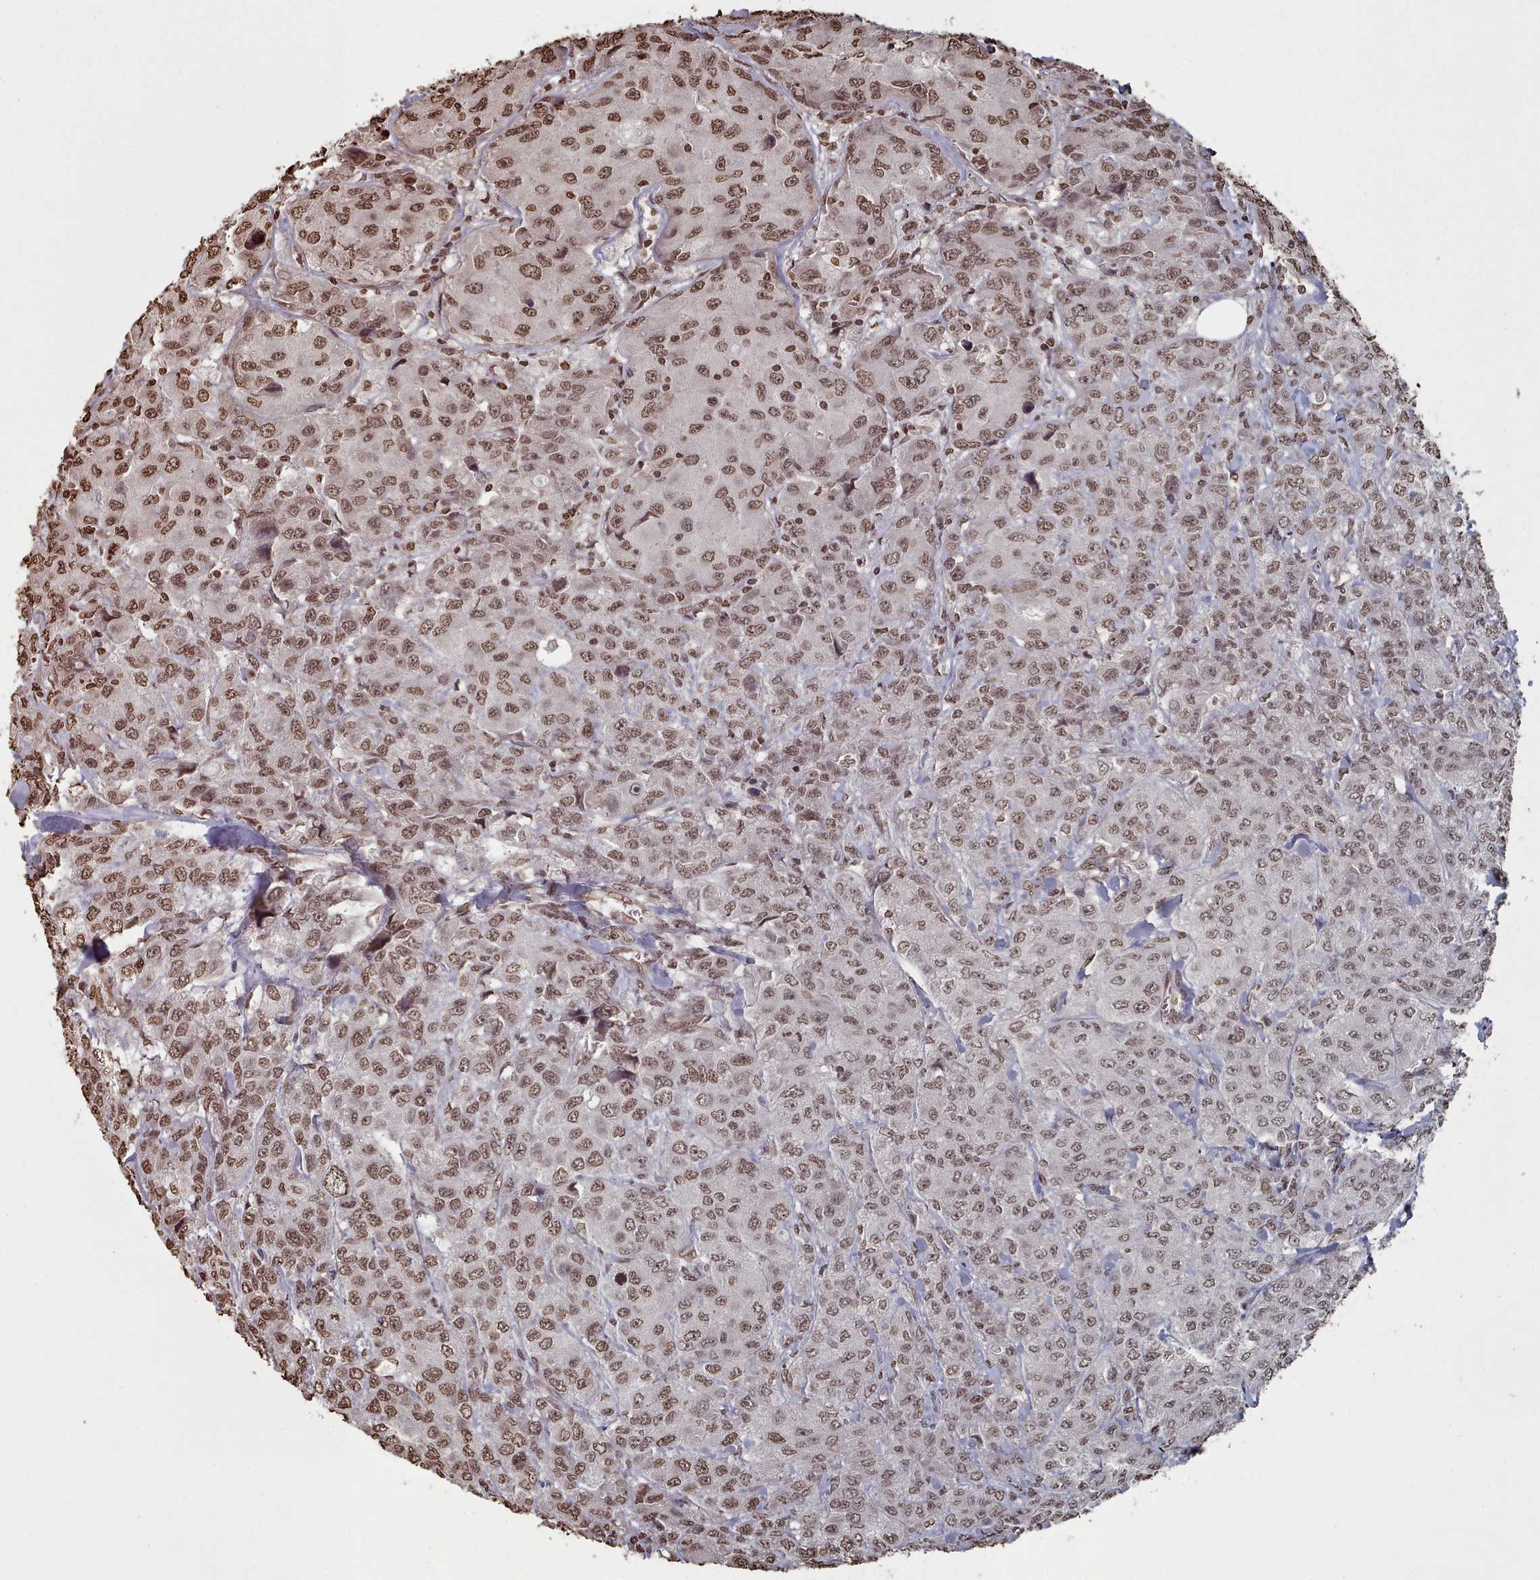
{"staining": {"intensity": "moderate", "quantity": ">75%", "location": "nuclear"}, "tissue": "breast cancer", "cell_type": "Tumor cells", "image_type": "cancer", "snomed": [{"axis": "morphology", "description": "Duct carcinoma"}, {"axis": "topography", "description": "Breast"}], "caption": "The micrograph demonstrates a brown stain indicating the presence of a protein in the nuclear of tumor cells in breast cancer (intraductal carcinoma).", "gene": "PLEKHG5", "patient": {"sex": "female", "age": 43}}